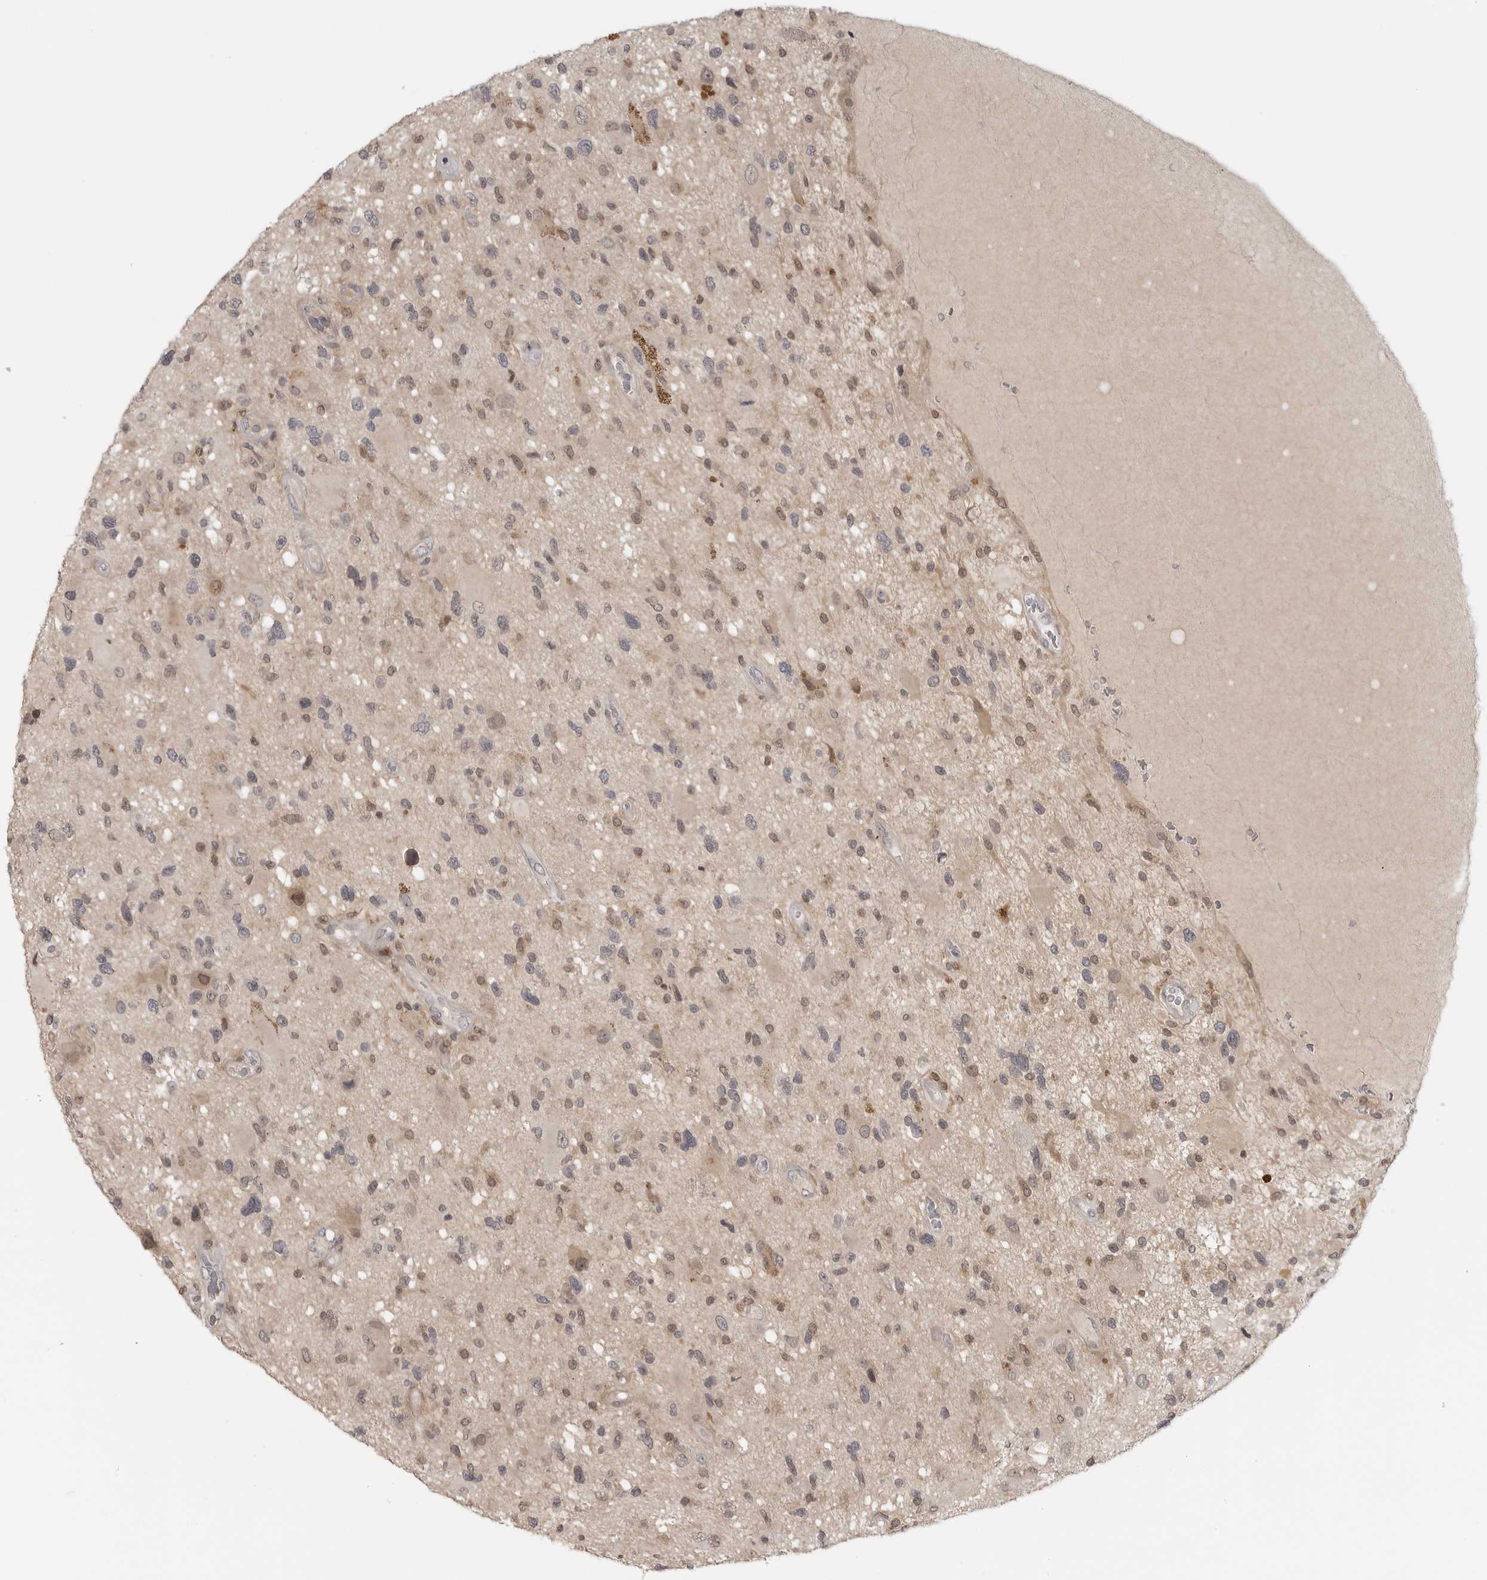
{"staining": {"intensity": "weak", "quantity": "25%-75%", "location": "cytoplasmic/membranous,nuclear"}, "tissue": "glioma", "cell_type": "Tumor cells", "image_type": "cancer", "snomed": [{"axis": "morphology", "description": "Glioma, malignant, High grade"}, {"axis": "topography", "description": "Brain"}], "caption": "Immunohistochemistry (DAB (3,3'-diaminobenzidine)) staining of glioma exhibits weak cytoplasmic/membranous and nuclear protein positivity in approximately 25%-75% of tumor cells. (DAB = brown stain, brightfield microscopy at high magnification).", "gene": "CTIF", "patient": {"sex": "male", "age": 33}}